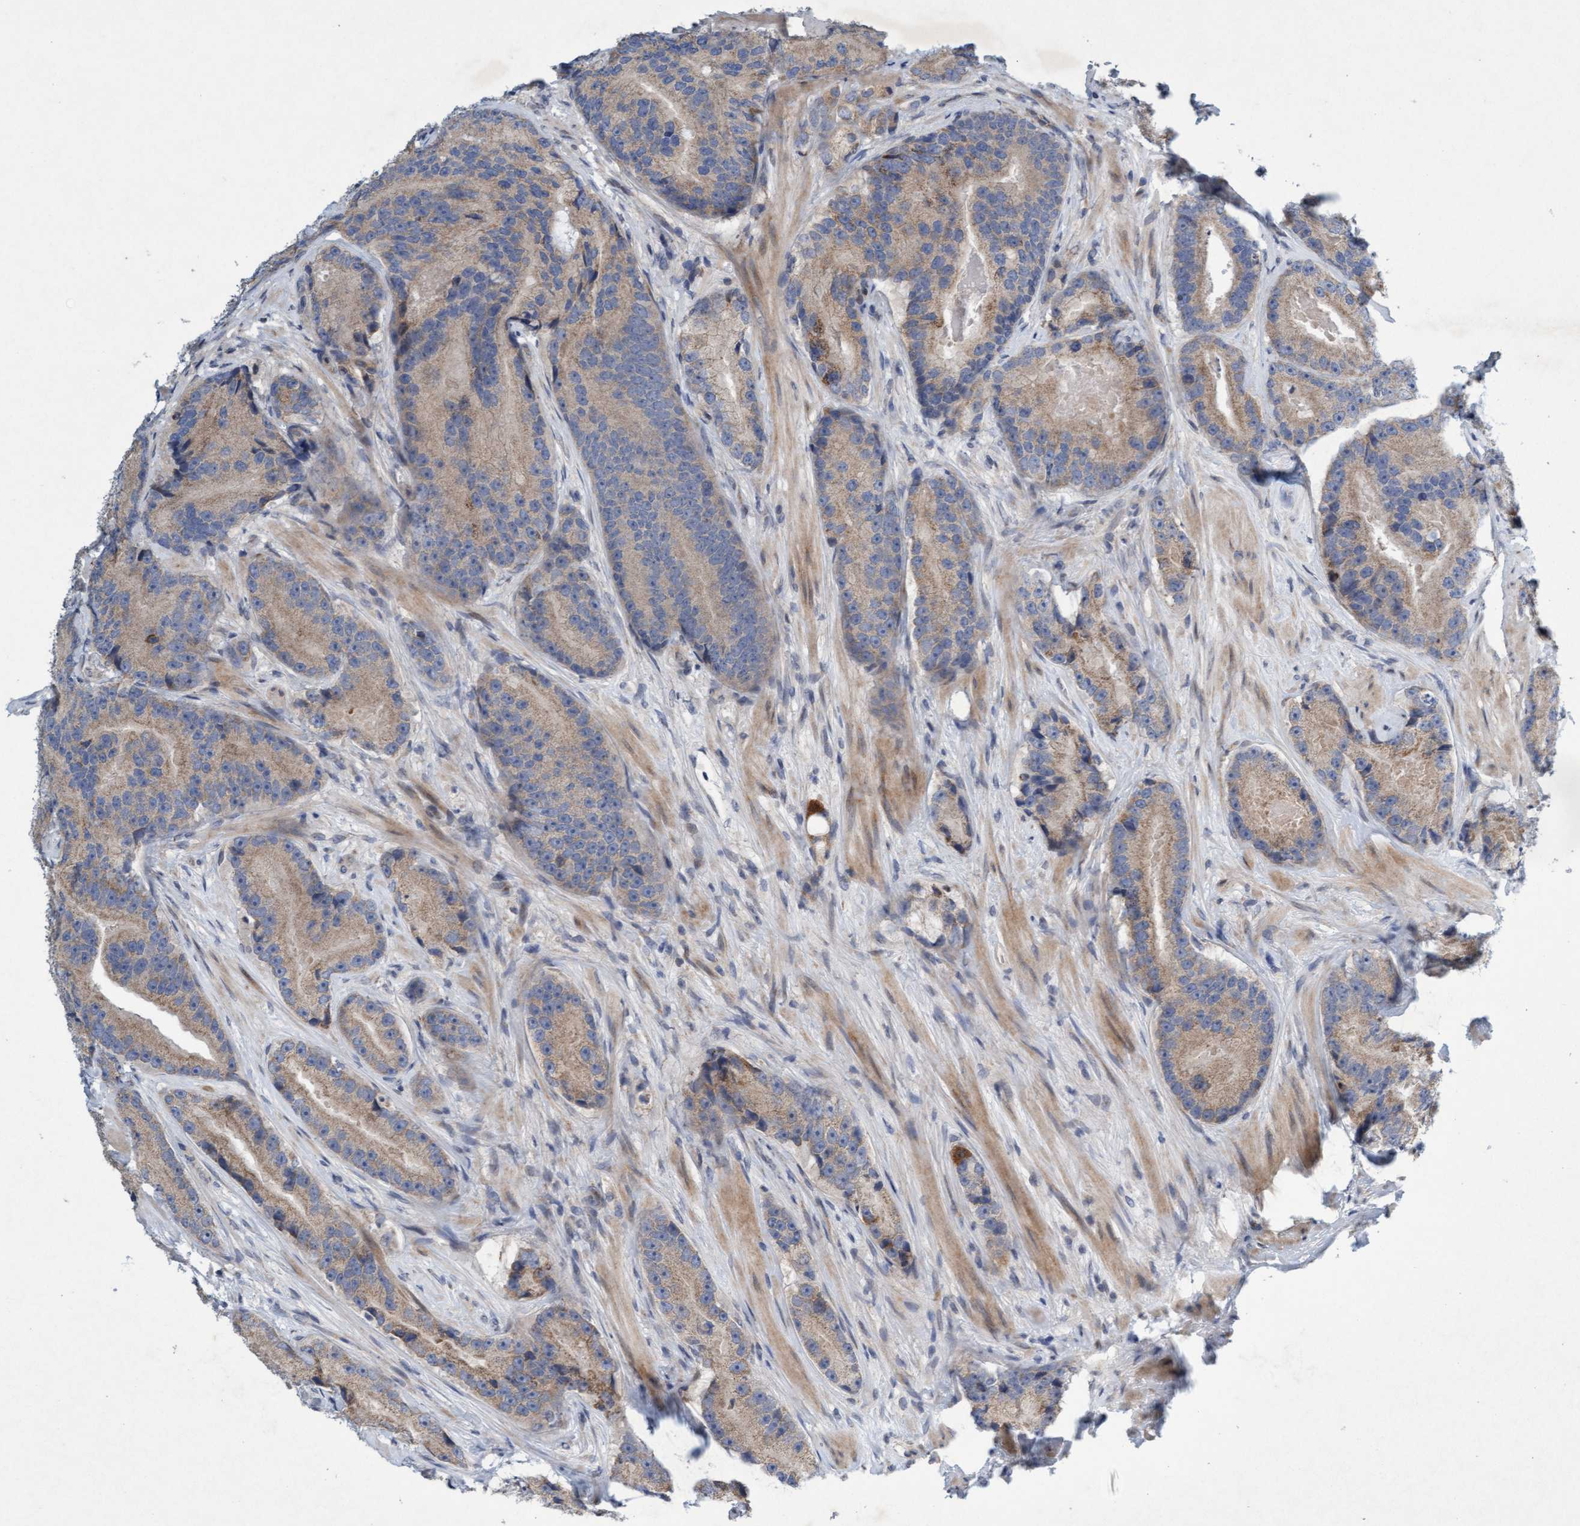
{"staining": {"intensity": "weak", "quantity": ">75%", "location": "cytoplasmic/membranous"}, "tissue": "prostate cancer", "cell_type": "Tumor cells", "image_type": "cancer", "snomed": [{"axis": "morphology", "description": "Adenocarcinoma, High grade"}, {"axis": "topography", "description": "Prostate"}], "caption": "Immunohistochemistry (DAB) staining of human high-grade adenocarcinoma (prostate) demonstrates weak cytoplasmic/membranous protein expression in approximately >75% of tumor cells.", "gene": "DDHD2", "patient": {"sex": "male", "age": 55}}